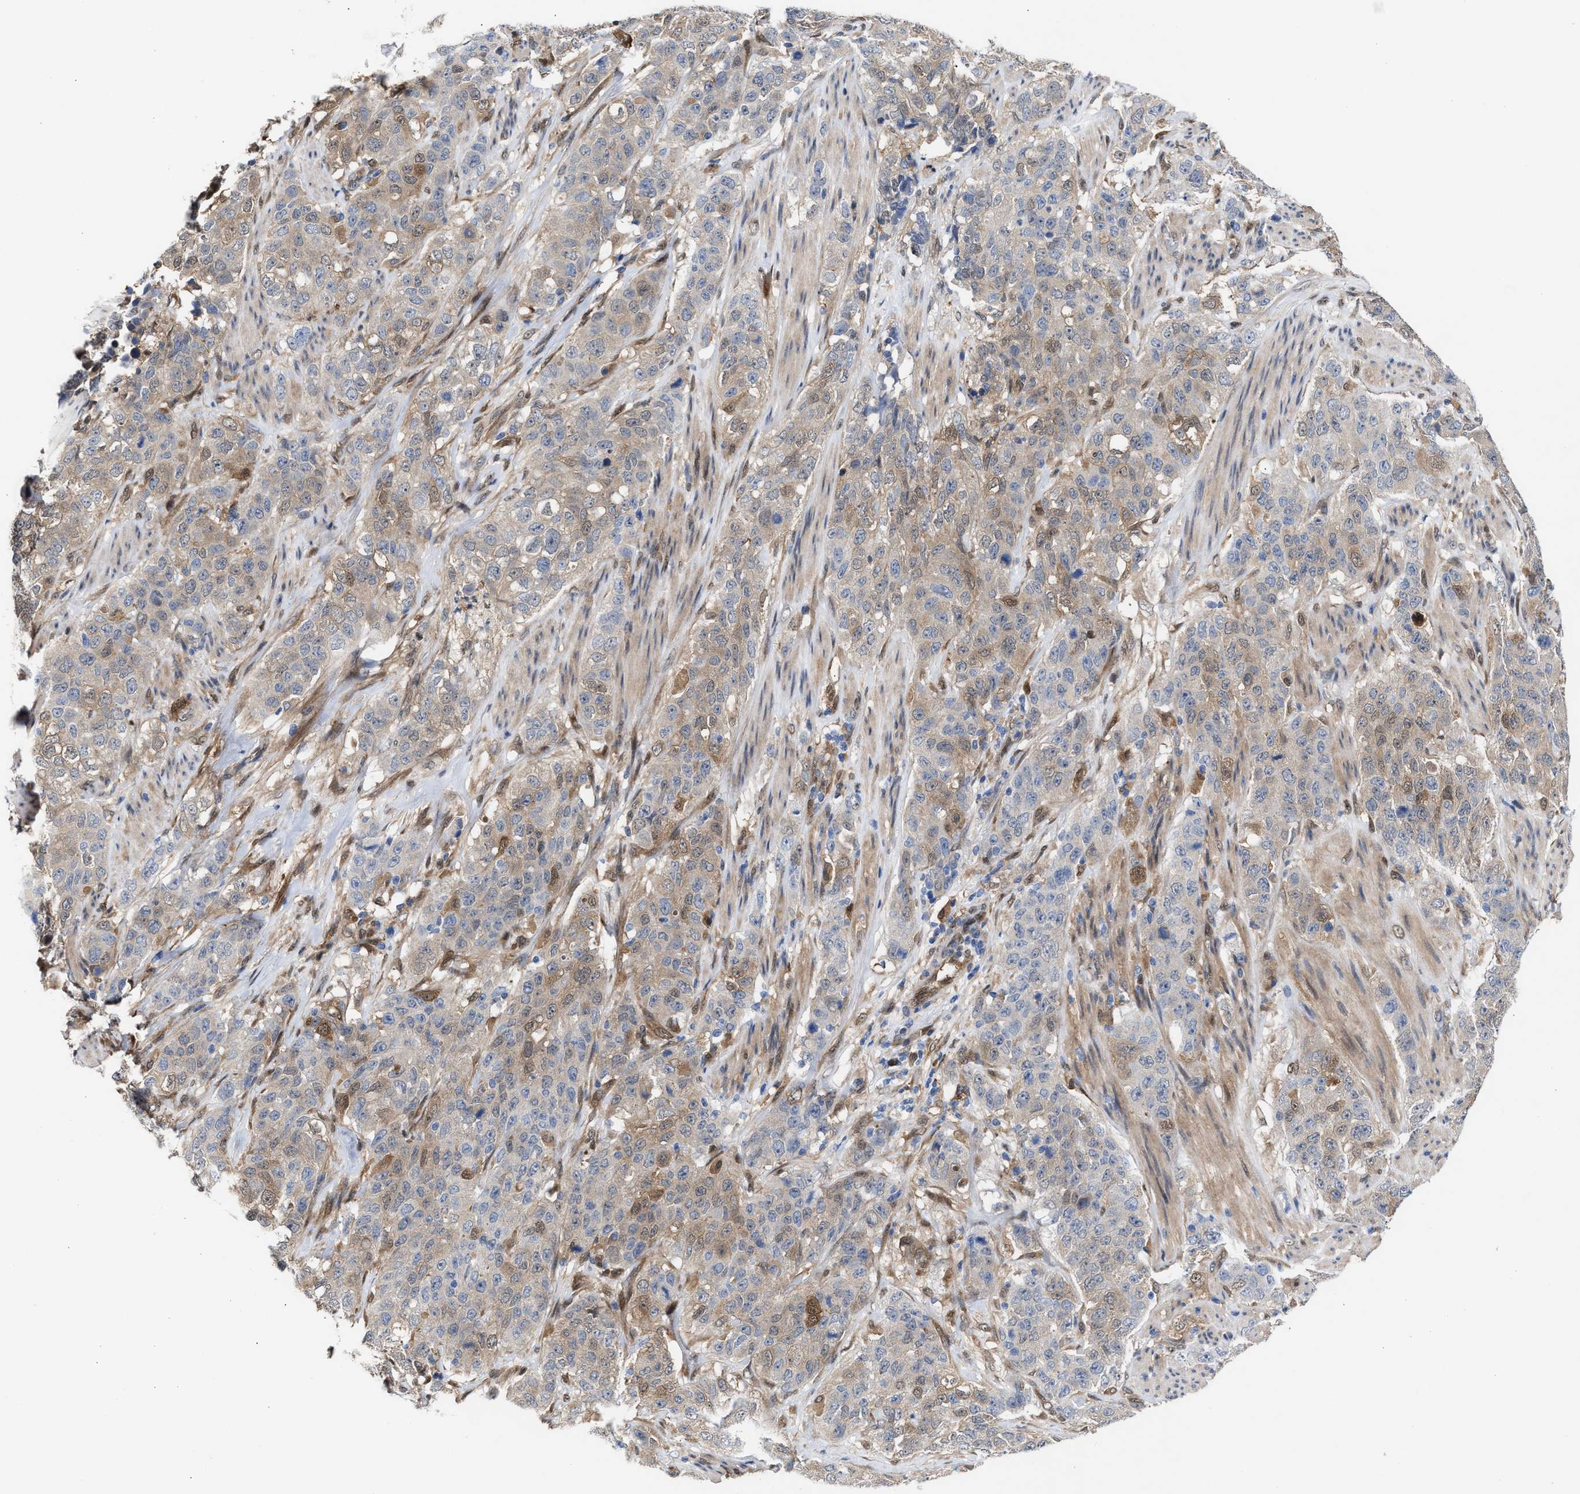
{"staining": {"intensity": "weak", "quantity": "<25%", "location": "cytoplasmic/membranous,nuclear"}, "tissue": "stomach cancer", "cell_type": "Tumor cells", "image_type": "cancer", "snomed": [{"axis": "morphology", "description": "Adenocarcinoma, NOS"}, {"axis": "topography", "description": "Stomach"}], "caption": "Tumor cells show no significant positivity in adenocarcinoma (stomach). The staining was performed using DAB (3,3'-diaminobenzidine) to visualize the protein expression in brown, while the nuclei were stained in blue with hematoxylin (Magnification: 20x).", "gene": "TP53I3", "patient": {"sex": "male", "age": 48}}